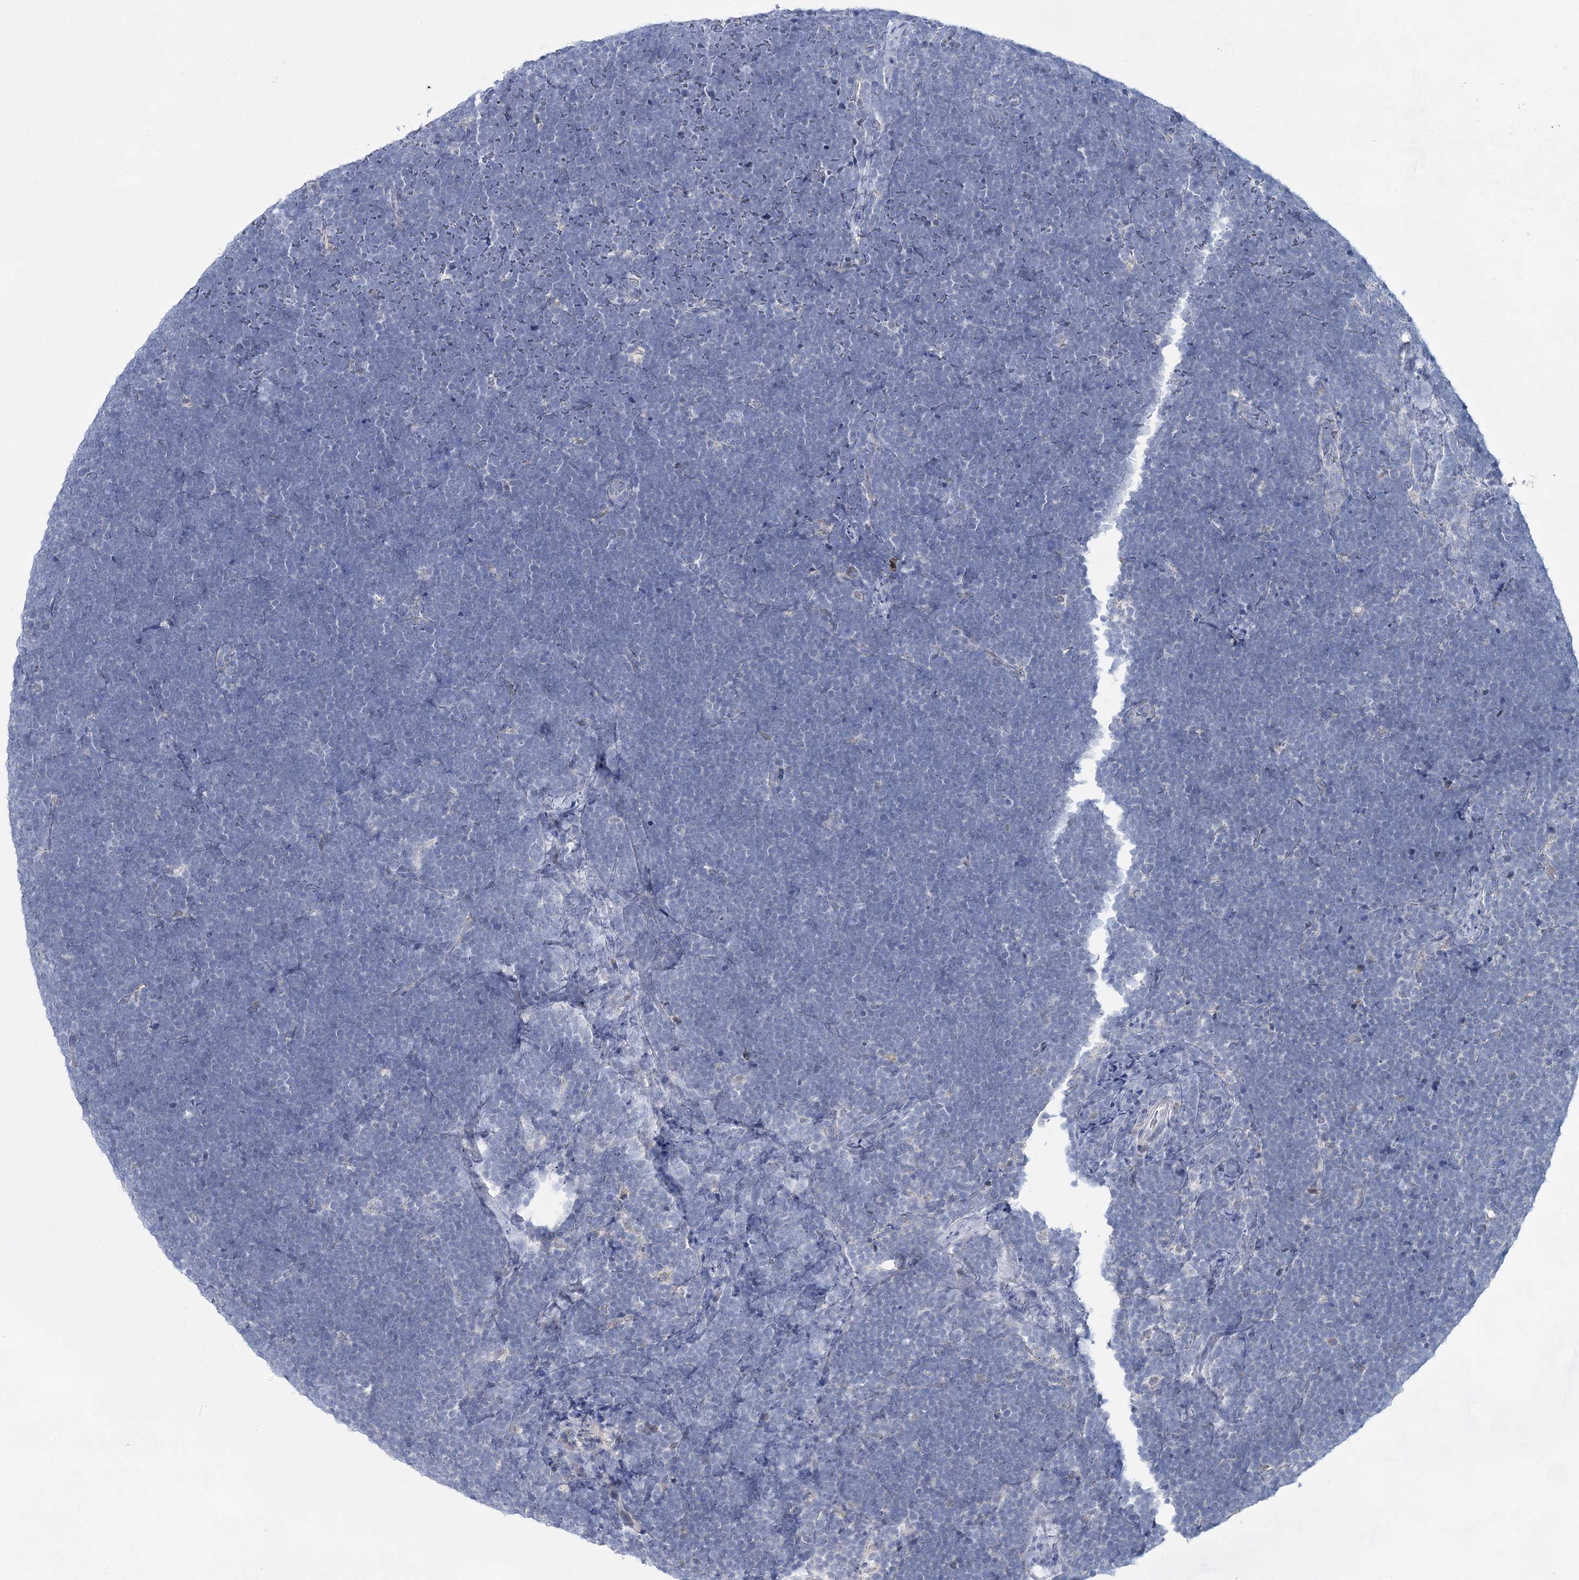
{"staining": {"intensity": "negative", "quantity": "none", "location": "none"}, "tissue": "lymphoma", "cell_type": "Tumor cells", "image_type": "cancer", "snomed": [{"axis": "morphology", "description": "Malignant lymphoma, non-Hodgkin's type, High grade"}, {"axis": "topography", "description": "Lymph node"}], "caption": "DAB immunohistochemical staining of high-grade malignant lymphoma, non-Hodgkin's type demonstrates no significant staining in tumor cells.", "gene": "BPHL", "patient": {"sex": "male", "age": 13}}